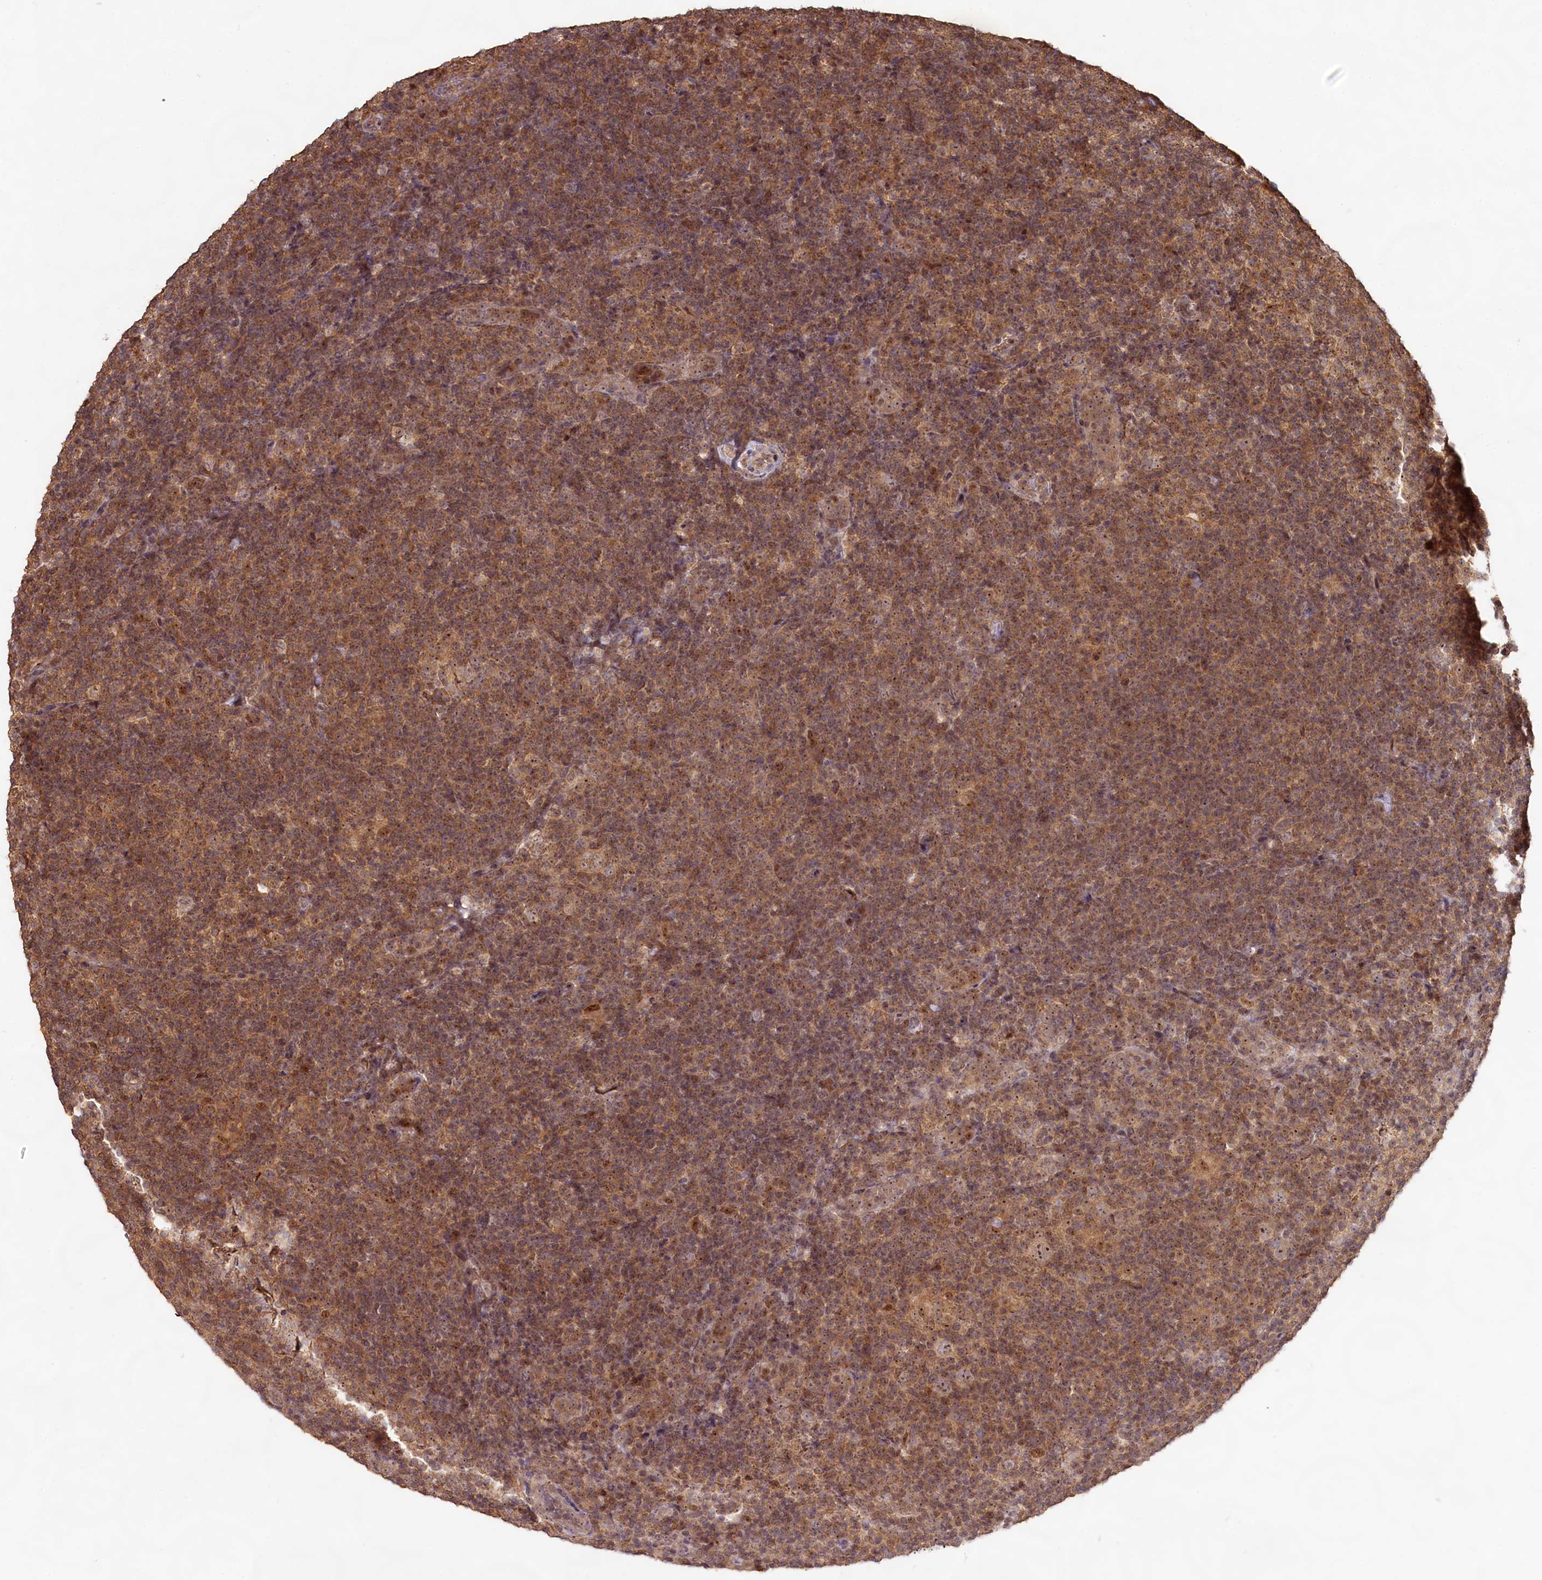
{"staining": {"intensity": "moderate", "quantity": ">75%", "location": "nuclear"}, "tissue": "lymphoma", "cell_type": "Tumor cells", "image_type": "cancer", "snomed": [{"axis": "morphology", "description": "Hodgkin's disease, NOS"}, {"axis": "topography", "description": "Lymph node"}], "caption": "Immunohistochemistry photomicrograph of neoplastic tissue: lymphoma stained using immunohistochemistry exhibits medium levels of moderate protein expression localized specifically in the nuclear of tumor cells, appearing as a nuclear brown color.", "gene": "RRP8", "patient": {"sex": "female", "age": 57}}